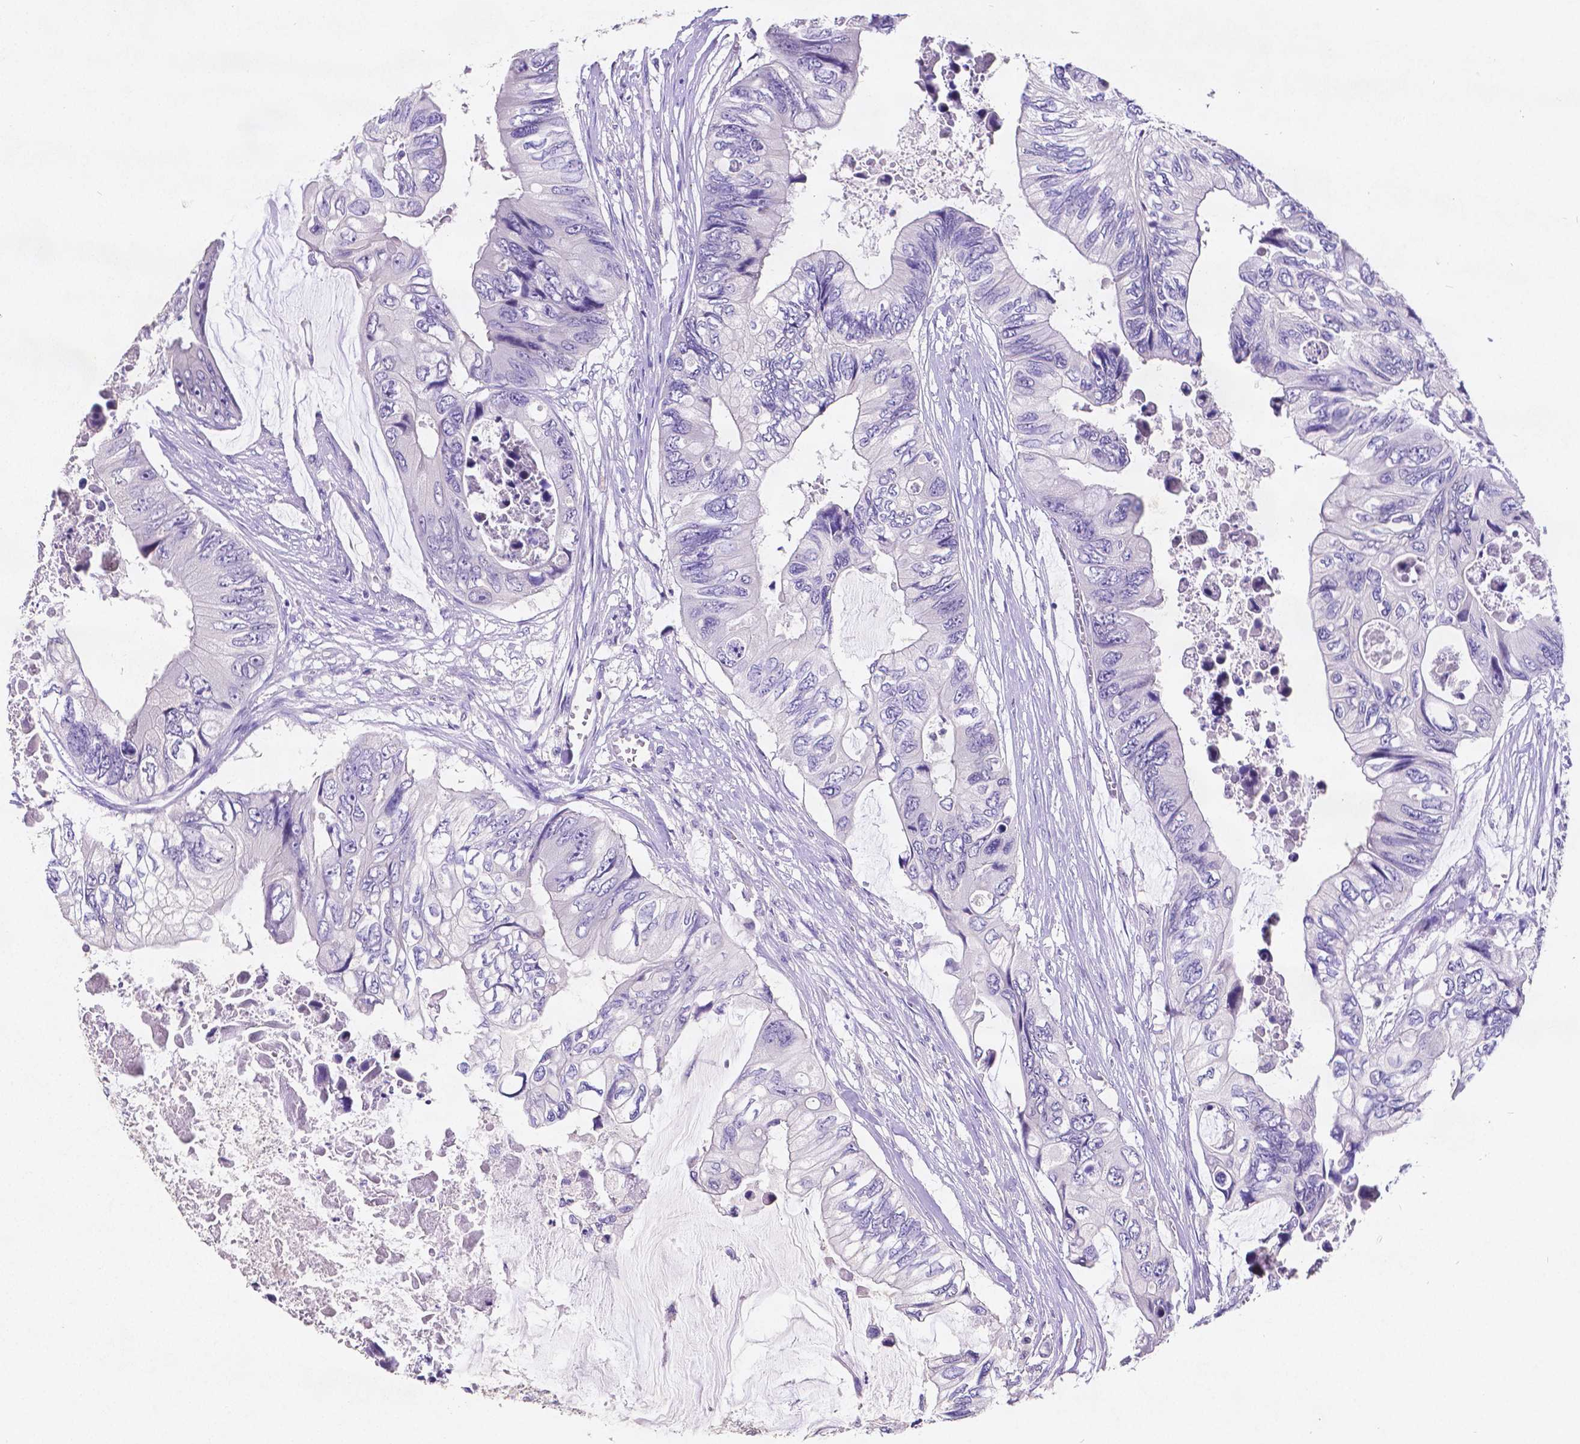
{"staining": {"intensity": "negative", "quantity": "none", "location": "none"}, "tissue": "colorectal cancer", "cell_type": "Tumor cells", "image_type": "cancer", "snomed": [{"axis": "morphology", "description": "Adenocarcinoma, NOS"}, {"axis": "topography", "description": "Rectum"}], "caption": "A micrograph of colorectal adenocarcinoma stained for a protein demonstrates no brown staining in tumor cells.", "gene": "SATB2", "patient": {"sex": "male", "age": 63}}